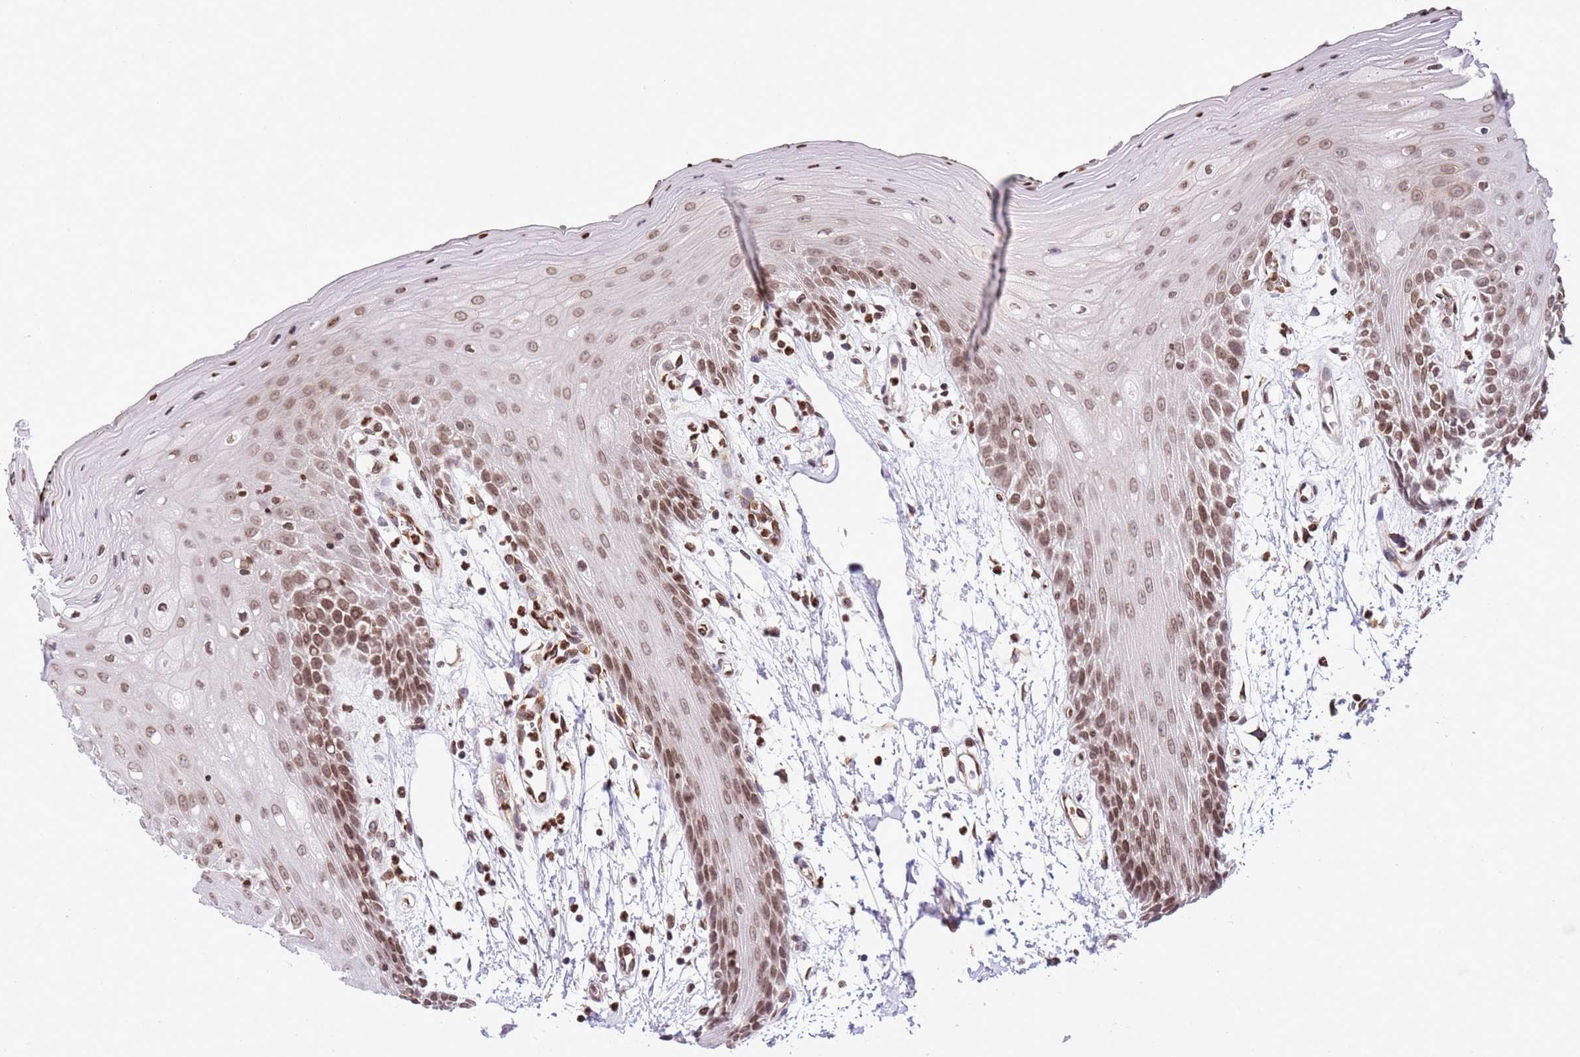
{"staining": {"intensity": "moderate", "quantity": ">75%", "location": "nuclear"}, "tissue": "oral mucosa", "cell_type": "Squamous epithelial cells", "image_type": "normal", "snomed": [{"axis": "morphology", "description": "Normal tissue, NOS"}, {"axis": "topography", "description": "Oral tissue"}, {"axis": "topography", "description": "Tounge, NOS"}], "caption": "Oral mucosa stained with DAB immunohistochemistry (IHC) exhibits medium levels of moderate nuclear staining in approximately >75% of squamous epithelial cells.", "gene": "NRIP1", "patient": {"sex": "female", "age": 59}}